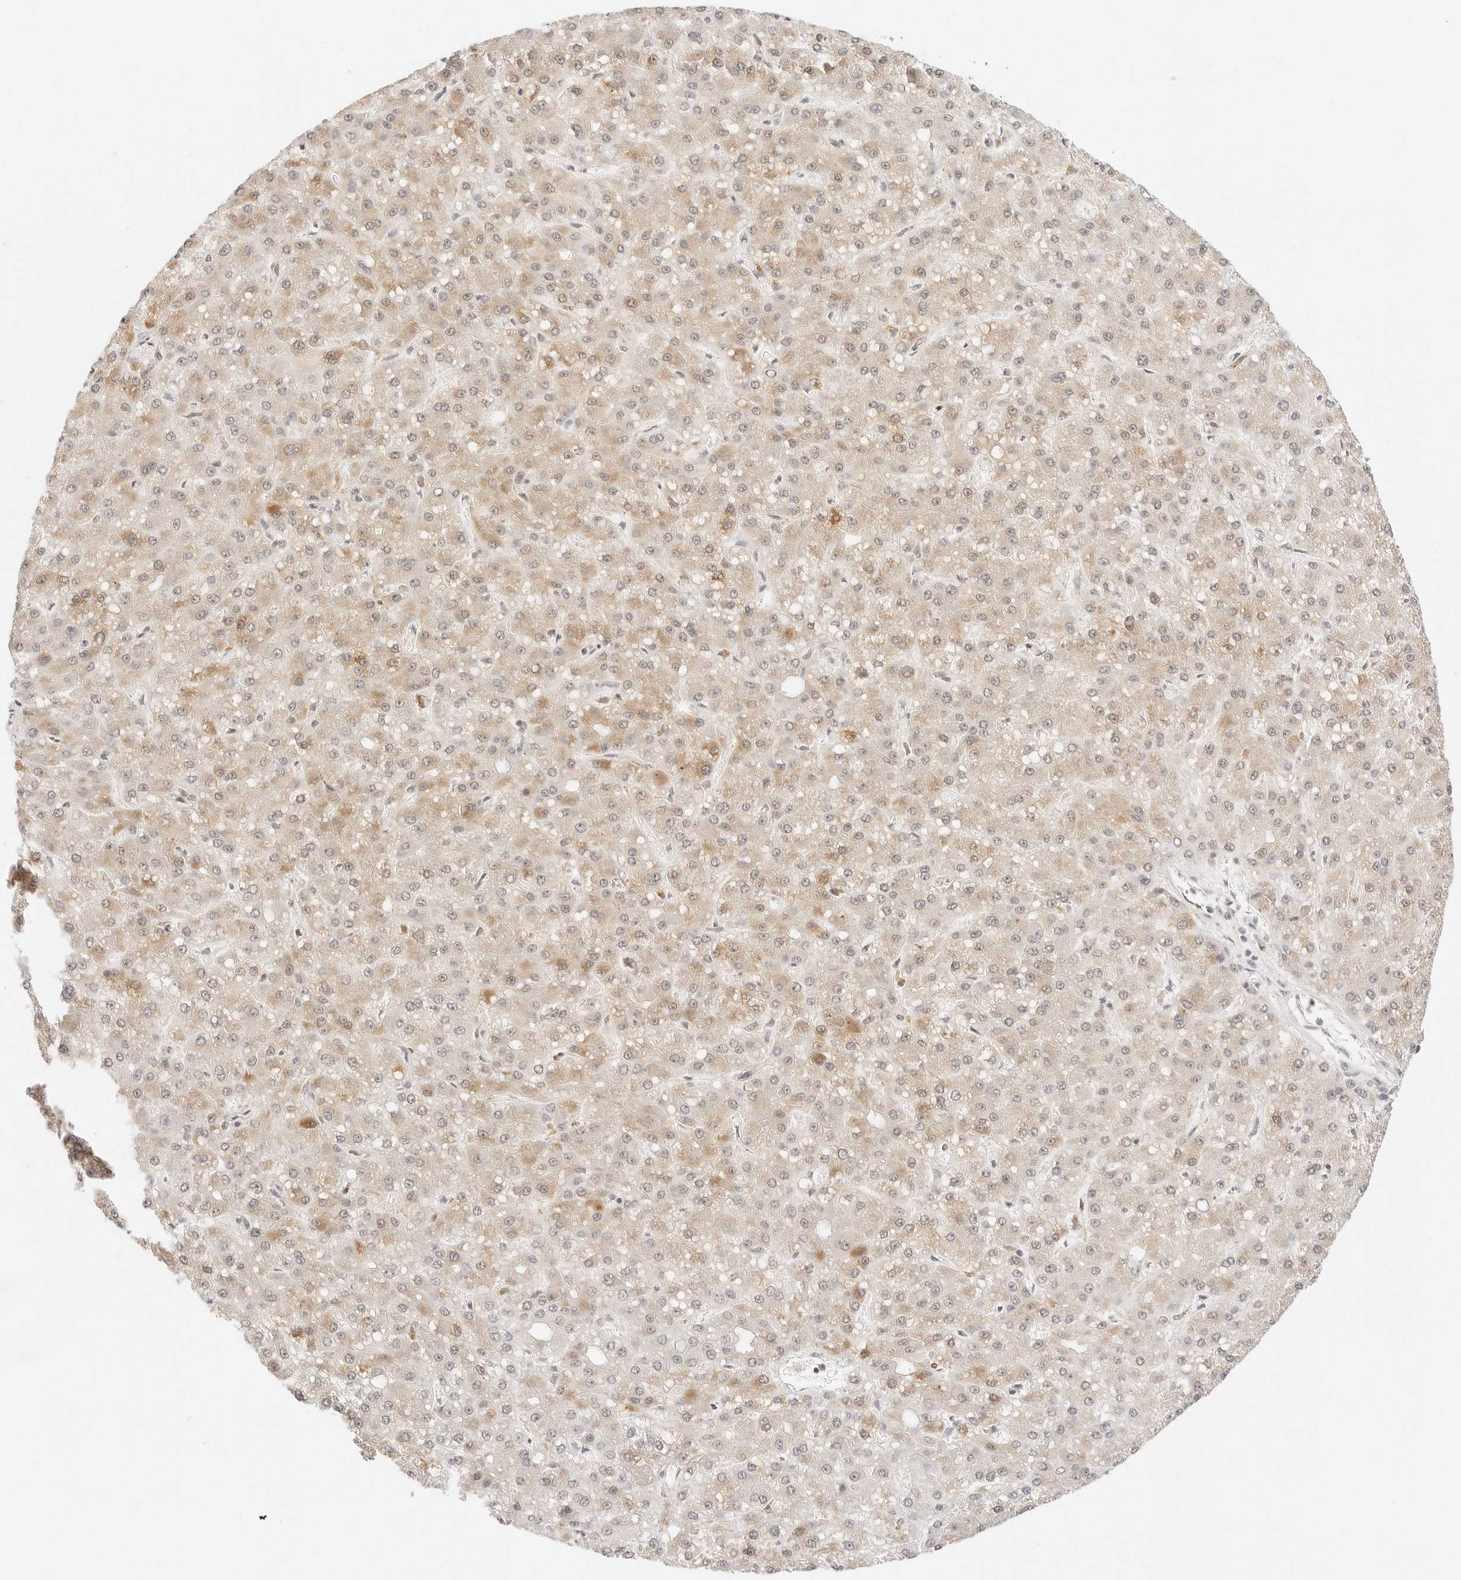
{"staining": {"intensity": "weak", "quantity": ">75%", "location": "cytoplasmic/membranous"}, "tissue": "liver cancer", "cell_type": "Tumor cells", "image_type": "cancer", "snomed": [{"axis": "morphology", "description": "Carcinoma, Hepatocellular, NOS"}, {"axis": "topography", "description": "Liver"}], "caption": "This is a micrograph of IHC staining of liver cancer (hepatocellular carcinoma), which shows weak positivity in the cytoplasmic/membranous of tumor cells.", "gene": "SEPTIN4", "patient": {"sex": "male", "age": 67}}